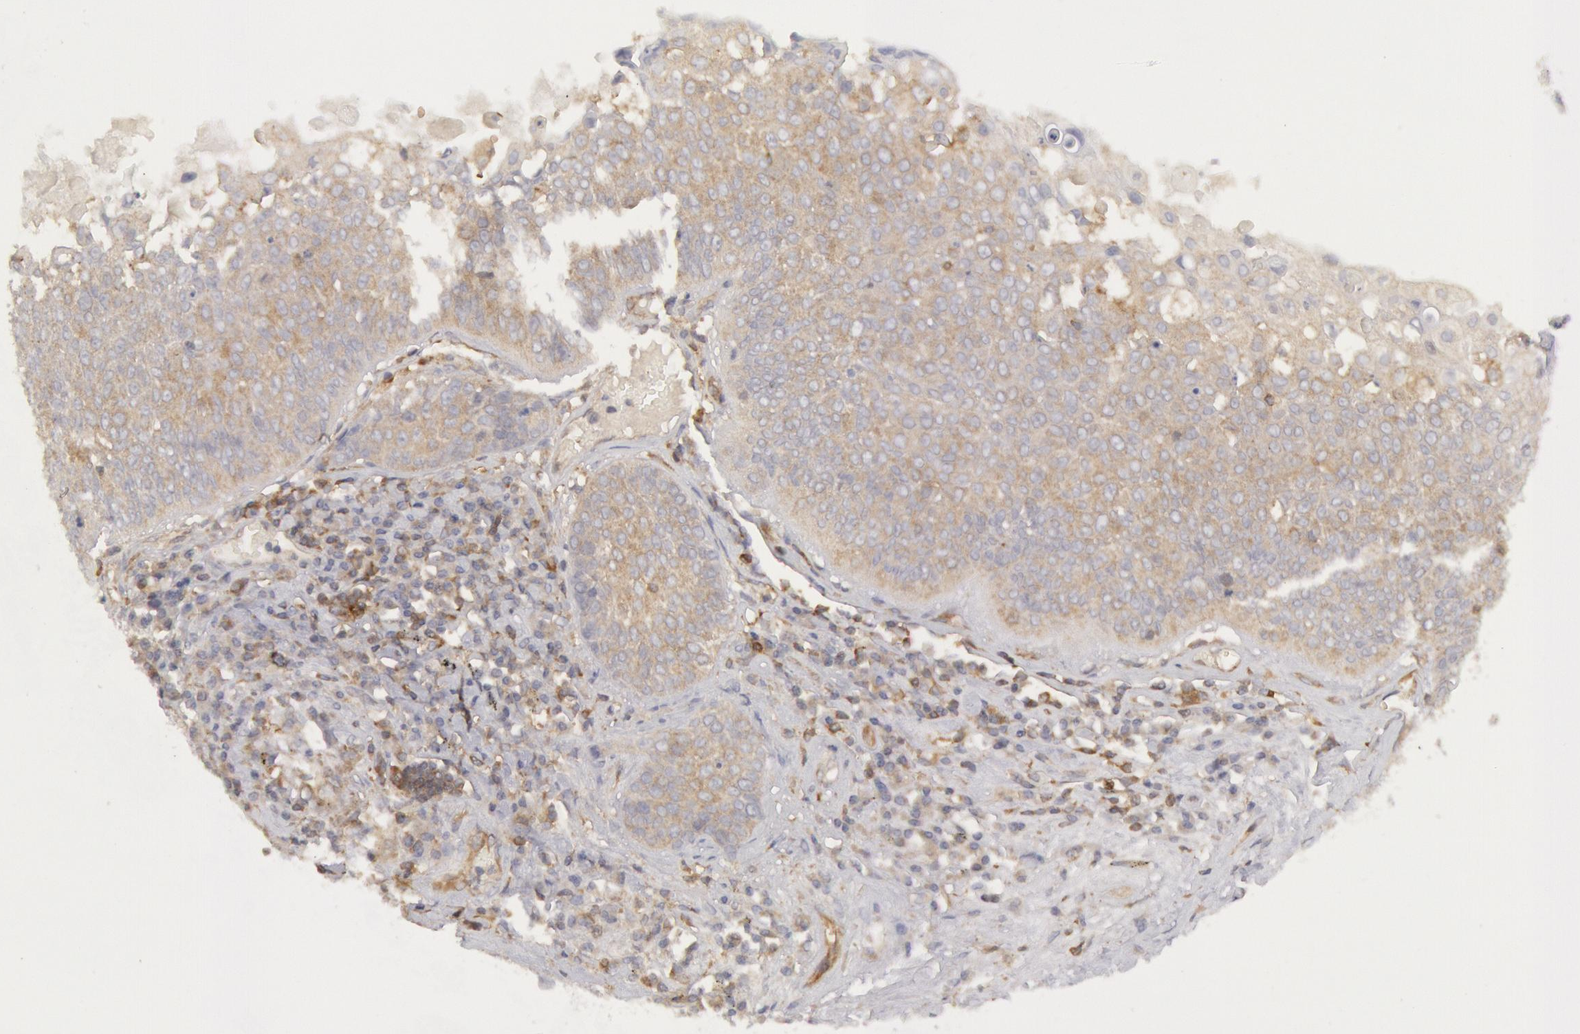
{"staining": {"intensity": "weak", "quantity": "25%-75%", "location": "cytoplasmic/membranous"}, "tissue": "lung cancer", "cell_type": "Tumor cells", "image_type": "cancer", "snomed": [{"axis": "morphology", "description": "Adenocarcinoma, NOS"}, {"axis": "topography", "description": "Lung"}], "caption": "A photomicrograph showing weak cytoplasmic/membranous expression in approximately 25%-75% of tumor cells in lung cancer (adenocarcinoma), as visualized by brown immunohistochemical staining.", "gene": "IKBKB", "patient": {"sex": "male", "age": 60}}